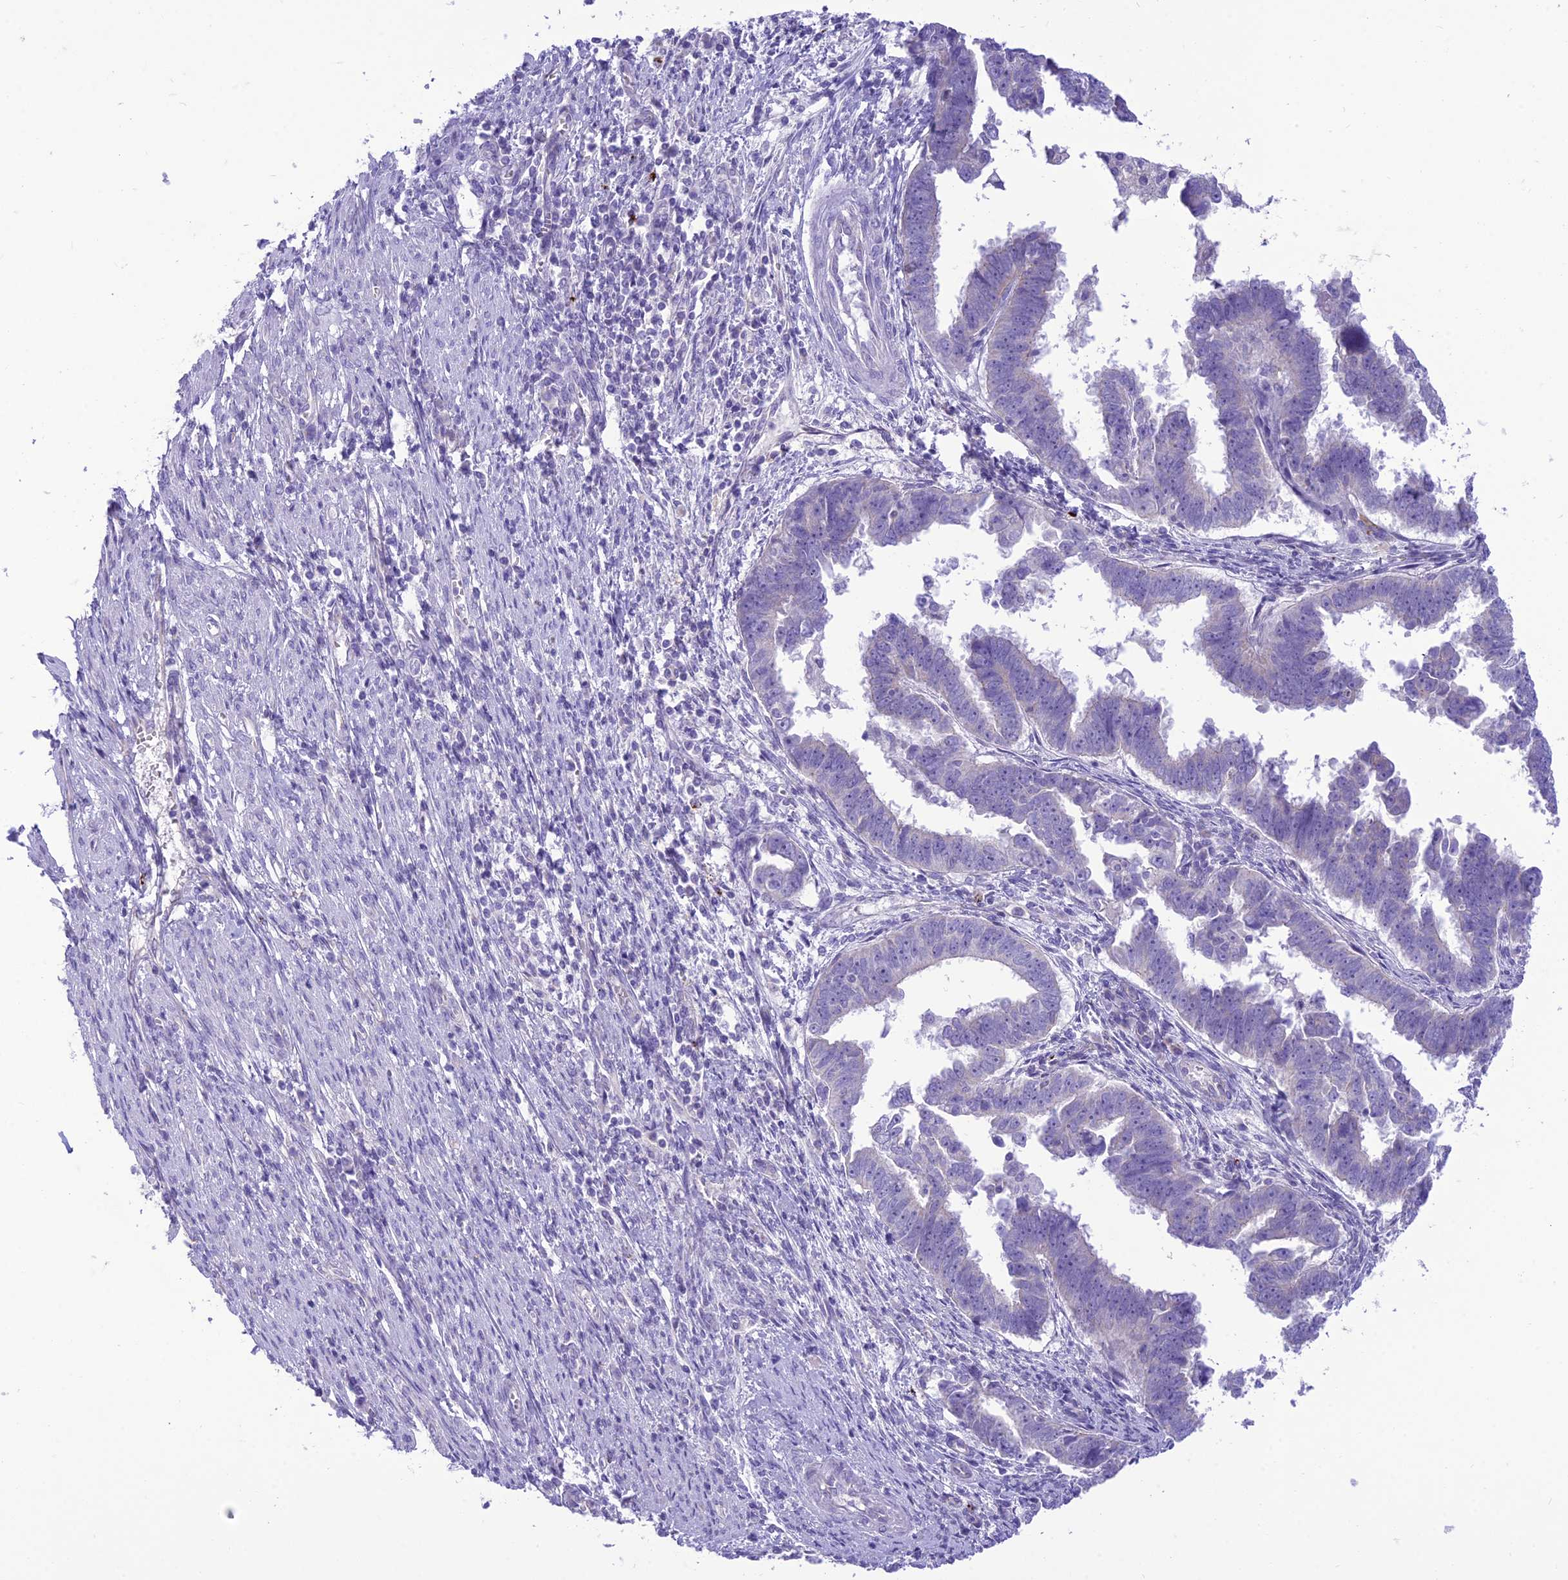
{"staining": {"intensity": "negative", "quantity": "none", "location": "none"}, "tissue": "endometrial cancer", "cell_type": "Tumor cells", "image_type": "cancer", "snomed": [{"axis": "morphology", "description": "Adenocarcinoma, NOS"}, {"axis": "topography", "description": "Endometrium"}], "caption": "DAB (3,3'-diaminobenzidine) immunohistochemical staining of endometrial cancer shows no significant positivity in tumor cells.", "gene": "DHDH", "patient": {"sex": "female", "age": 75}}